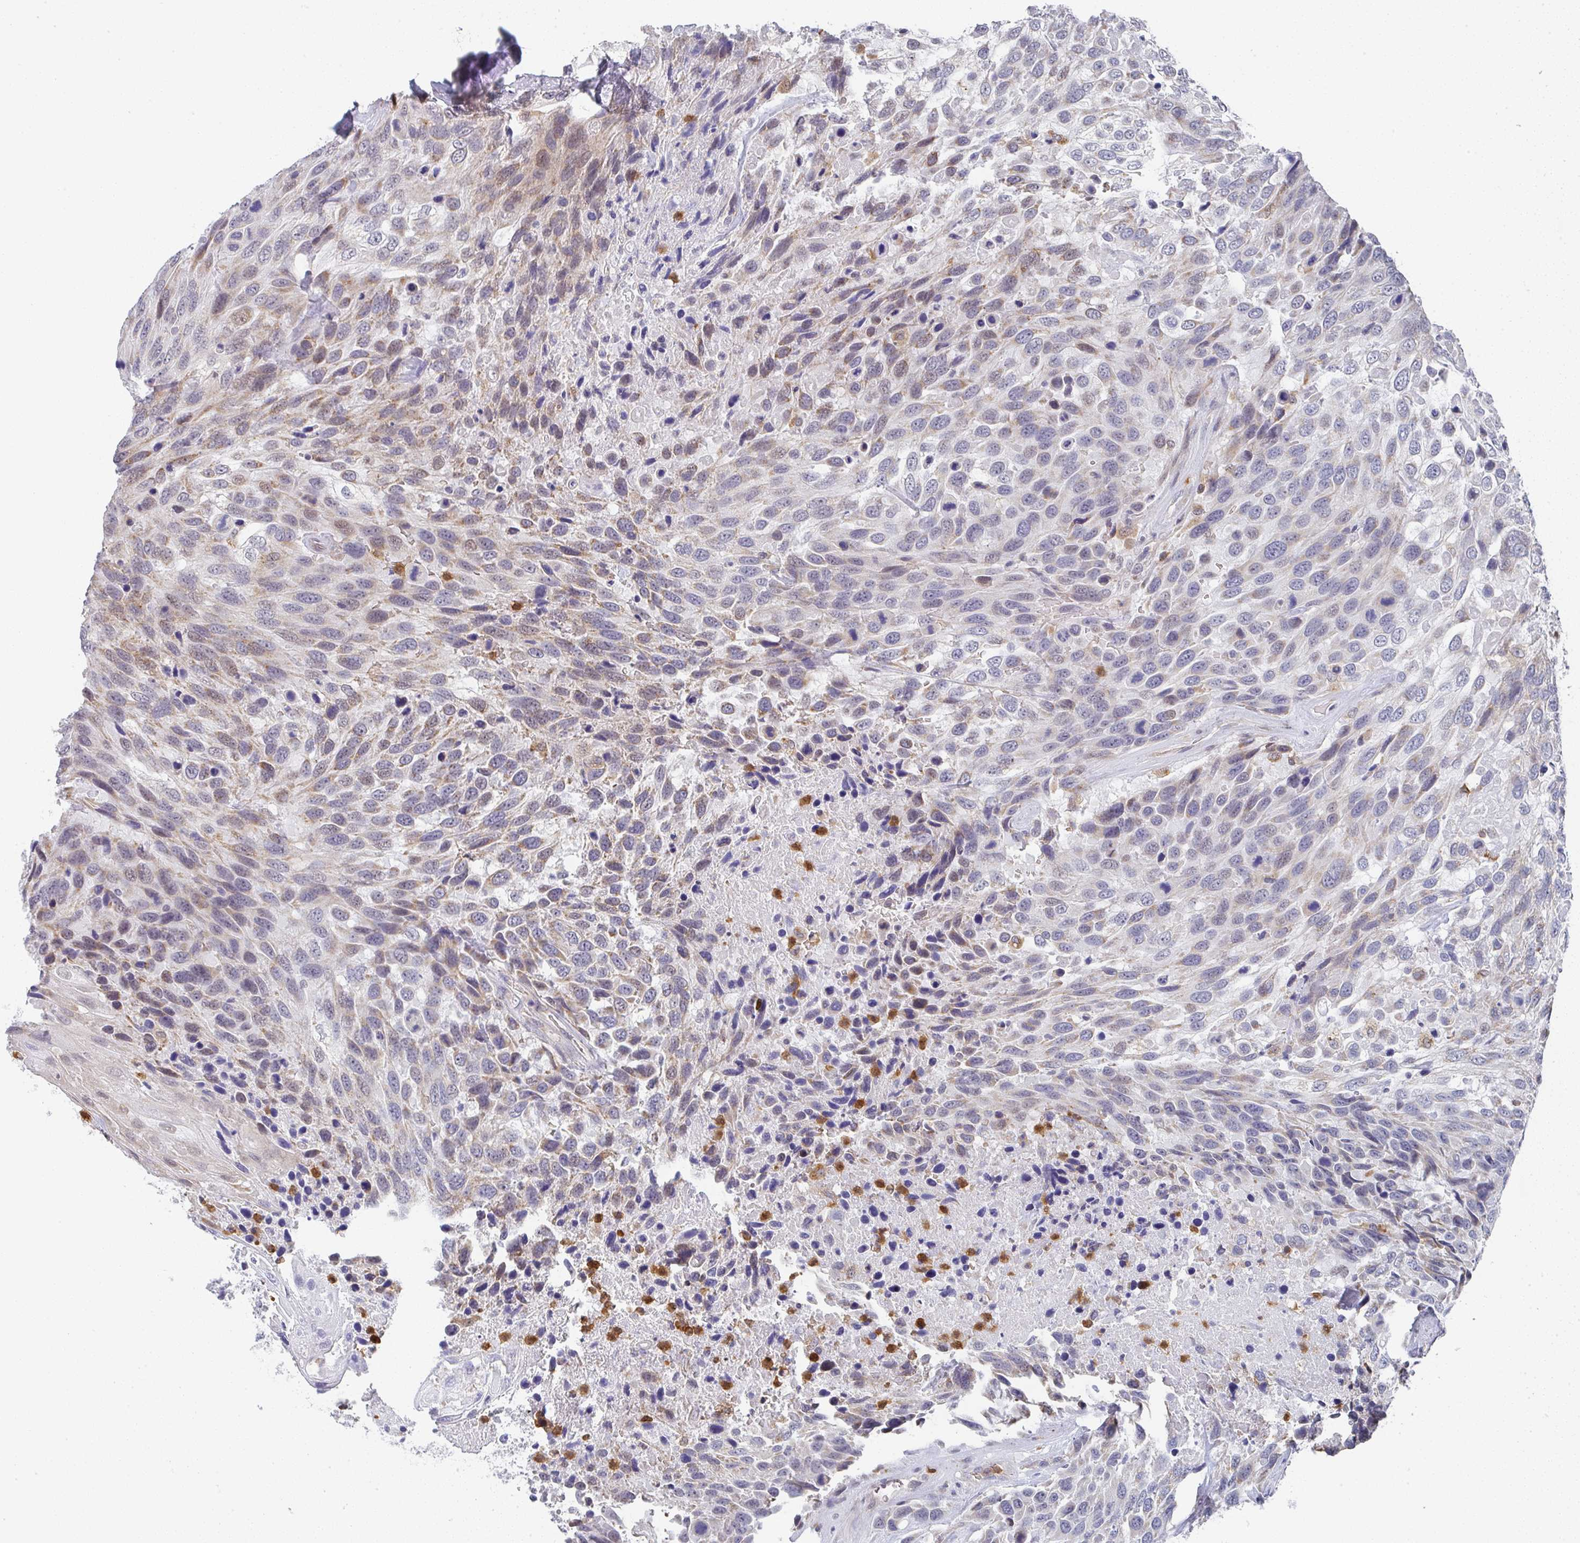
{"staining": {"intensity": "moderate", "quantity": "25%-75%", "location": "cytoplasmic/membranous,nuclear"}, "tissue": "urothelial cancer", "cell_type": "Tumor cells", "image_type": "cancer", "snomed": [{"axis": "morphology", "description": "Urothelial carcinoma, High grade"}, {"axis": "topography", "description": "Urinary bladder"}], "caption": "Immunohistochemical staining of human high-grade urothelial carcinoma shows medium levels of moderate cytoplasmic/membranous and nuclear staining in about 25%-75% of tumor cells.", "gene": "NCF1", "patient": {"sex": "female", "age": 70}}